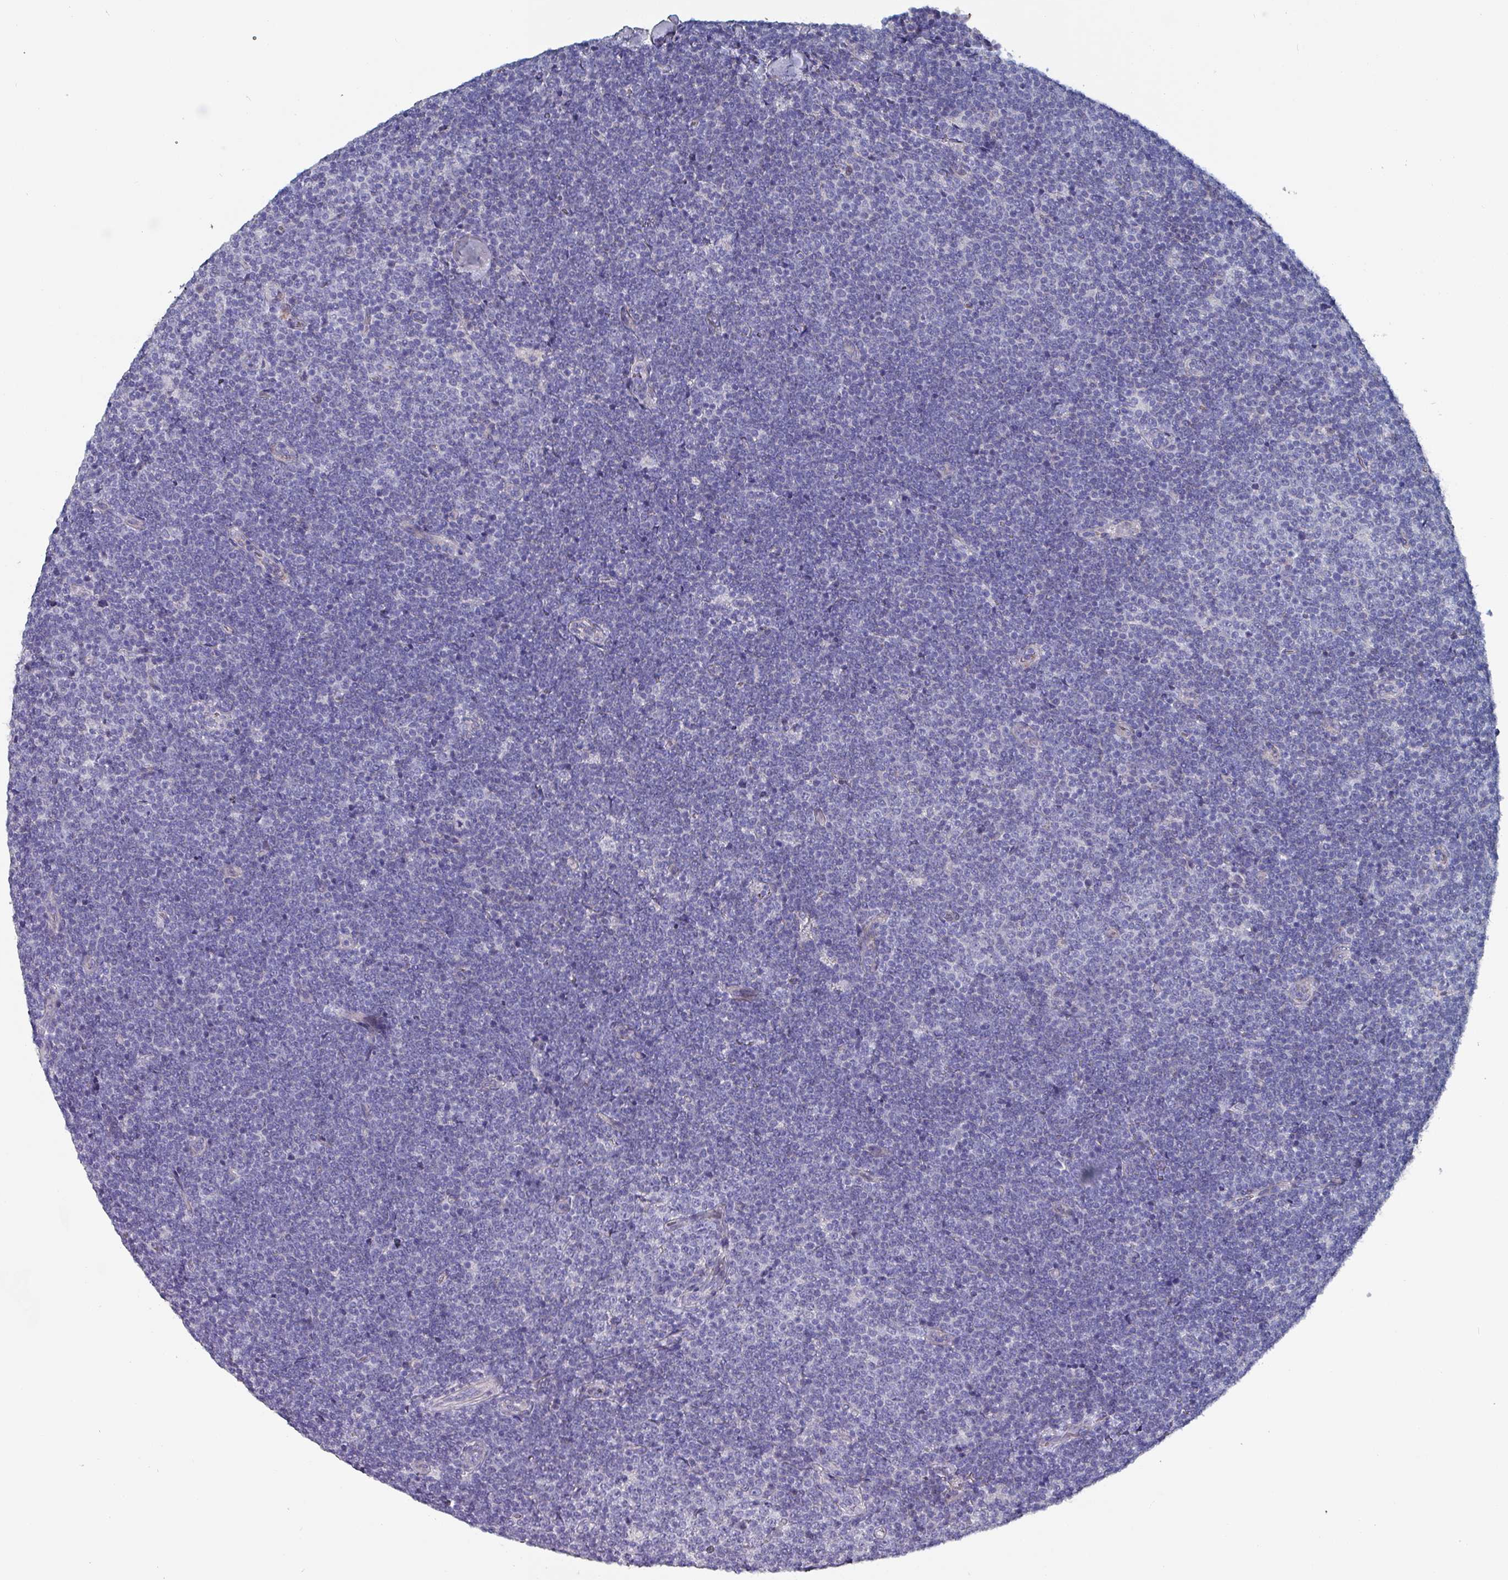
{"staining": {"intensity": "negative", "quantity": "none", "location": "none"}, "tissue": "lymphoma", "cell_type": "Tumor cells", "image_type": "cancer", "snomed": [{"axis": "morphology", "description": "Malignant lymphoma, non-Hodgkin's type, Low grade"}, {"axis": "topography", "description": "Lymph node"}], "caption": "The photomicrograph demonstrates no staining of tumor cells in low-grade malignant lymphoma, non-Hodgkin's type.", "gene": "DRD5", "patient": {"sex": "male", "age": 48}}